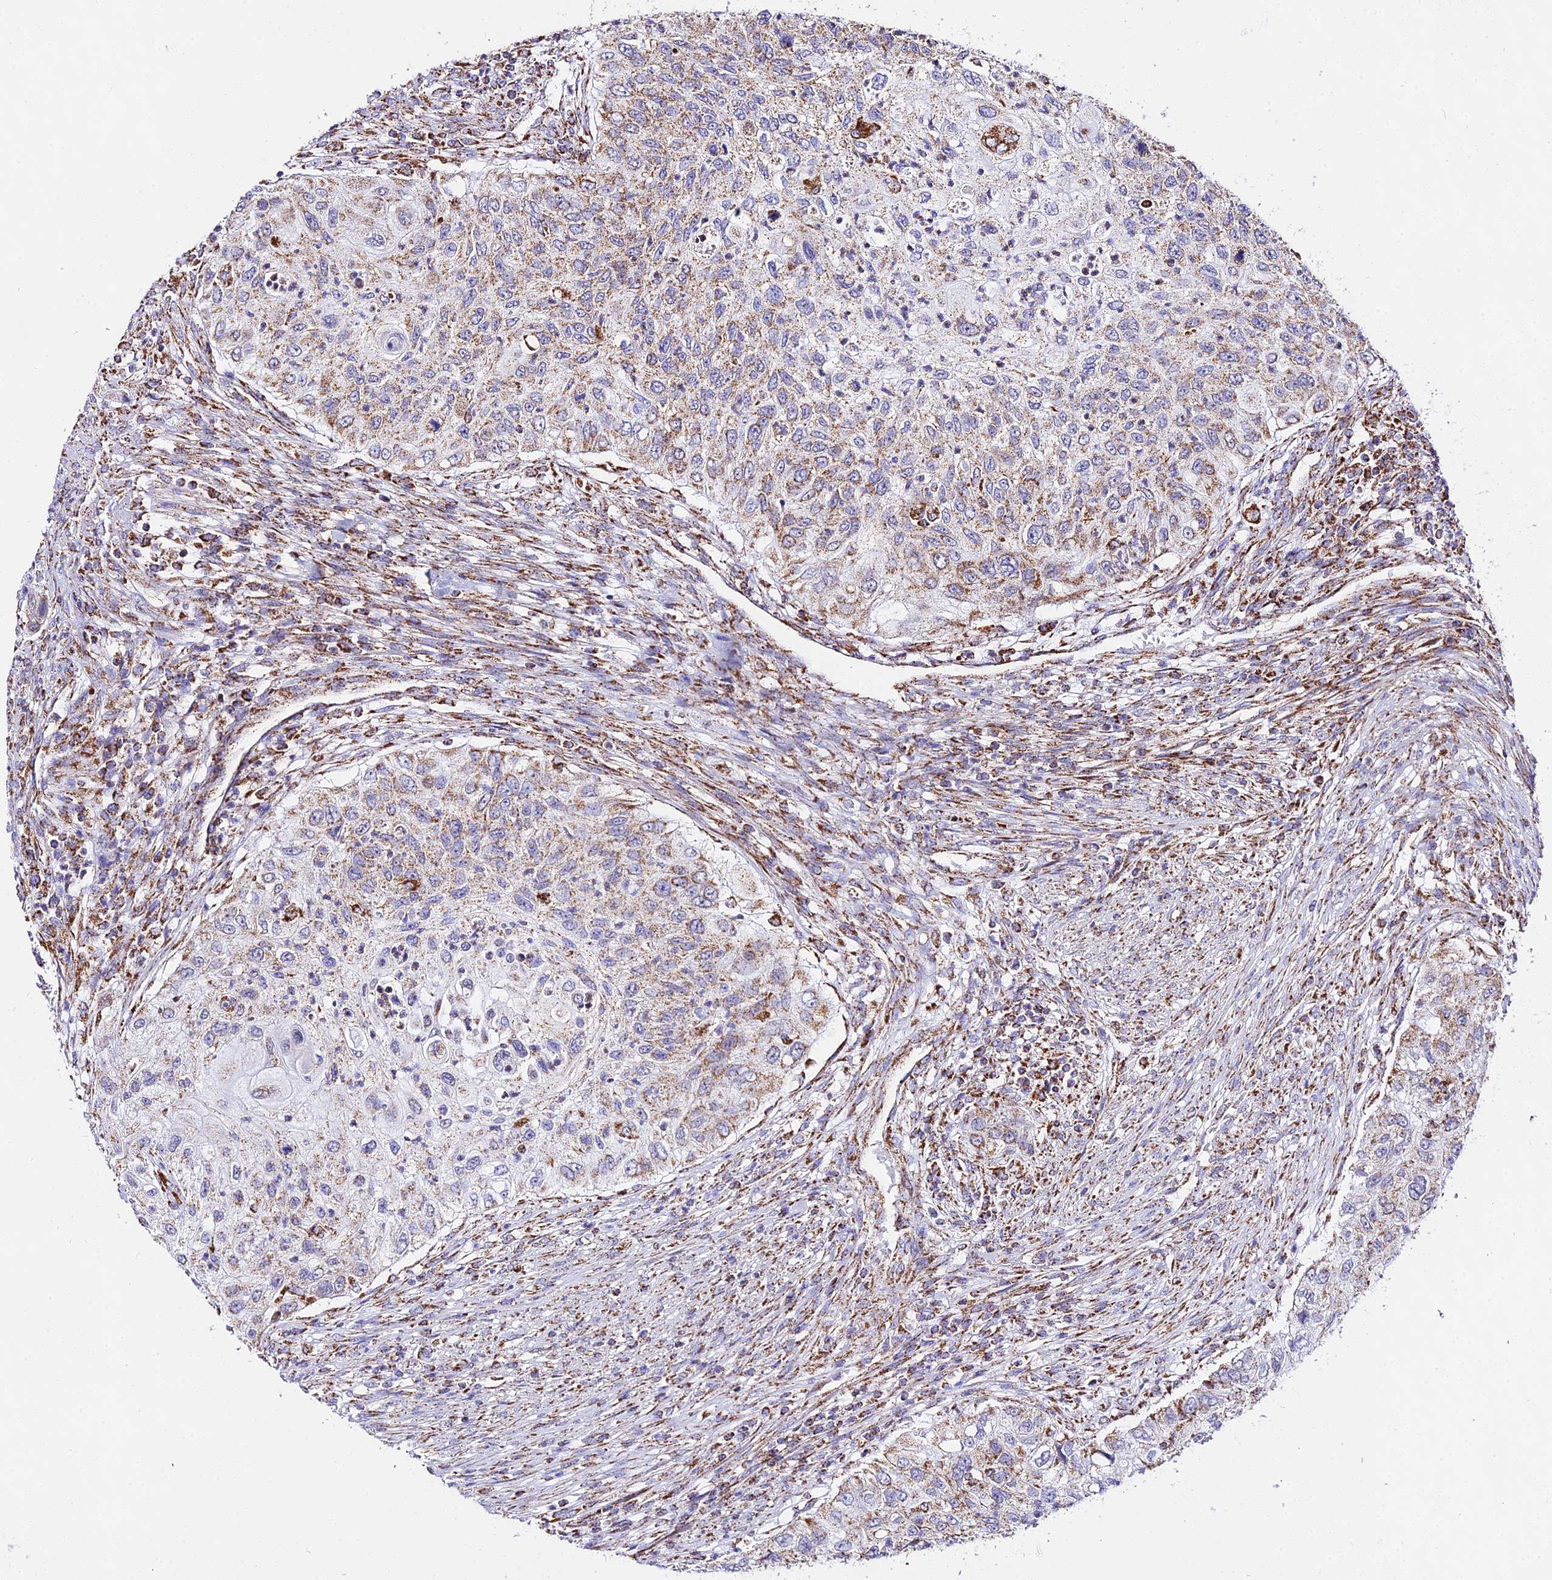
{"staining": {"intensity": "moderate", "quantity": "25%-75%", "location": "cytoplasmic/membranous"}, "tissue": "urothelial cancer", "cell_type": "Tumor cells", "image_type": "cancer", "snomed": [{"axis": "morphology", "description": "Urothelial carcinoma, High grade"}, {"axis": "topography", "description": "Urinary bladder"}], "caption": "Immunohistochemistry staining of urothelial cancer, which displays medium levels of moderate cytoplasmic/membranous expression in about 25%-75% of tumor cells indicating moderate cytoplasmic/membranous protein expression. The staining was performed using DAB (3,3'-diaminobenzidine) (brown) for protein detection and nuclei were counterstained in hematoxylin (blue).", "gene": "ATP5PD", "patient": {"sex": "female", "age": 60}}